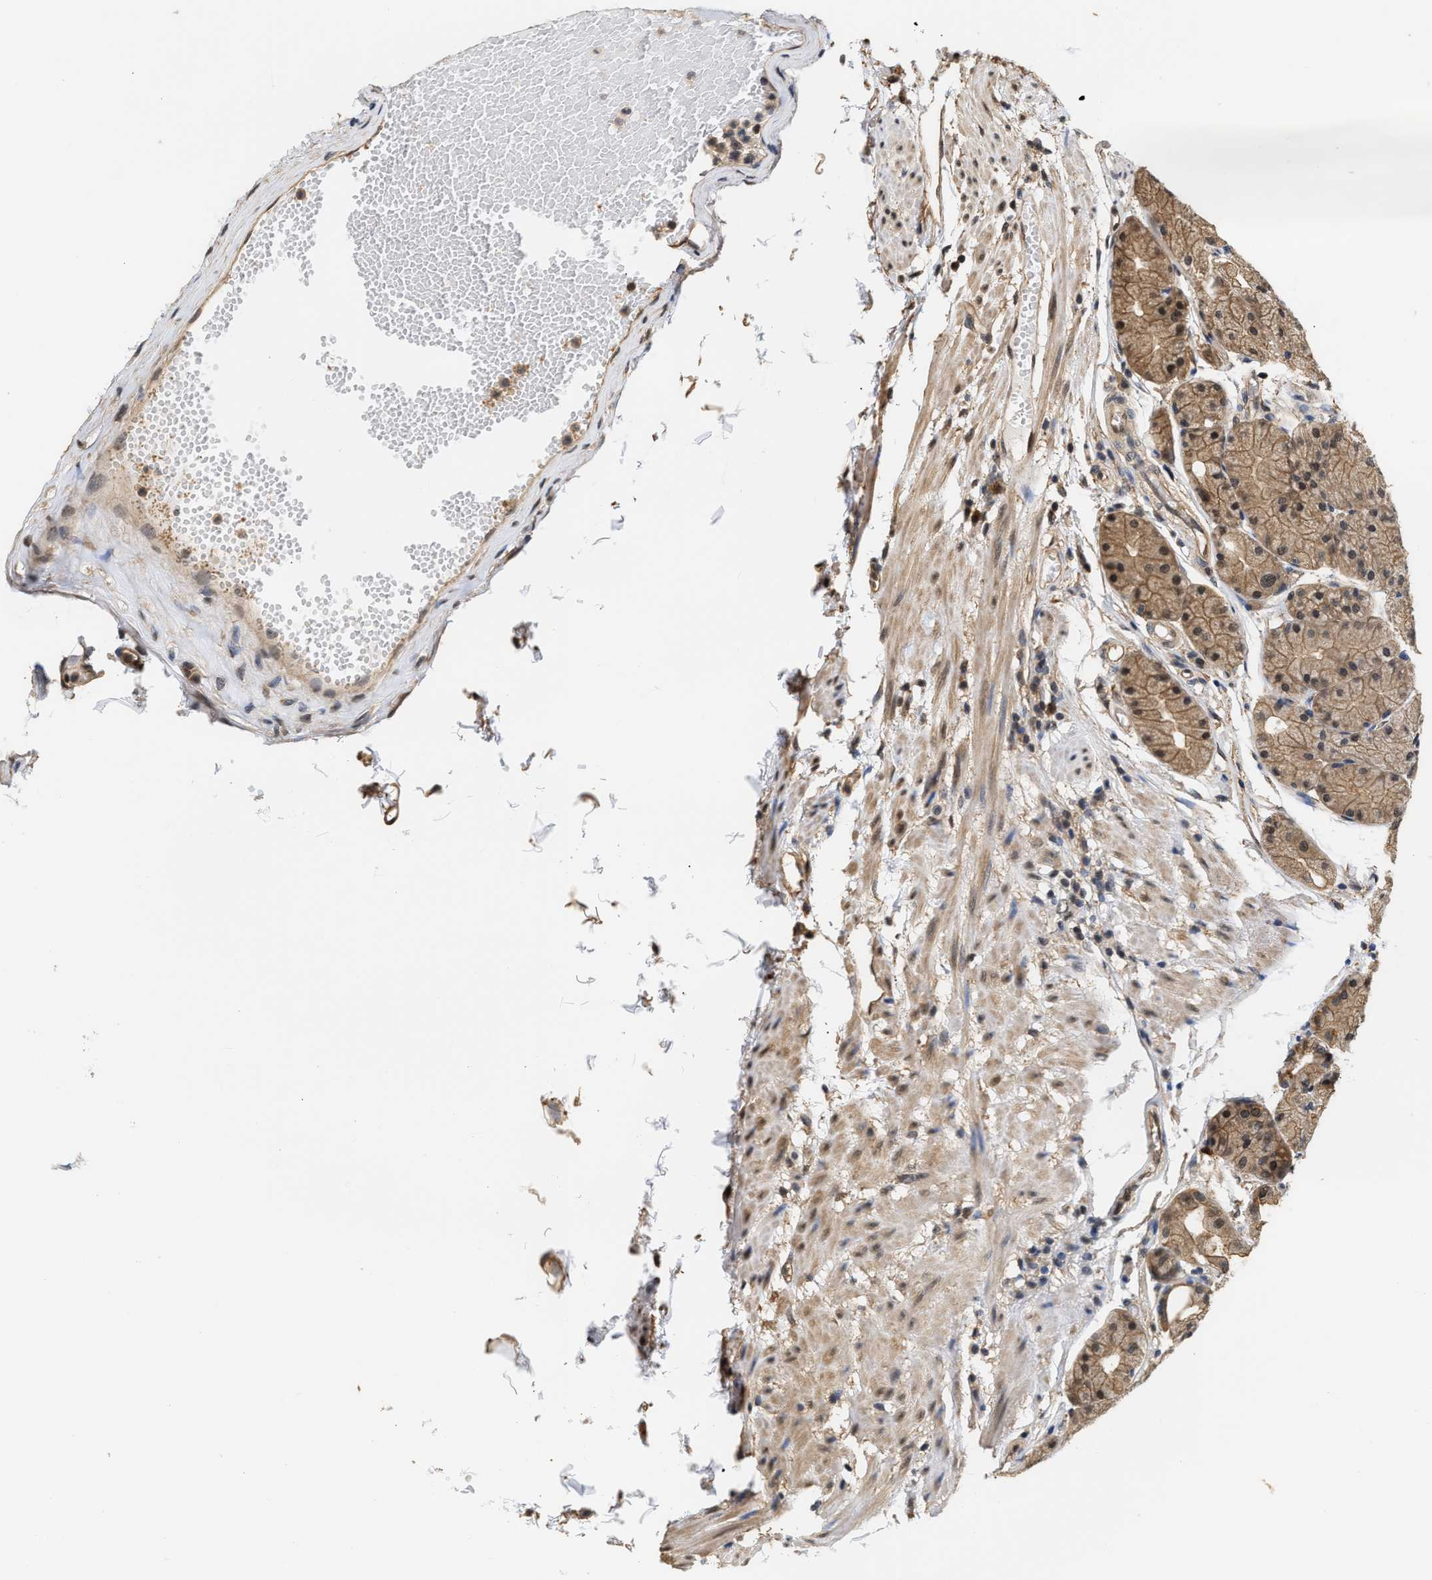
{"staining": {"intensity": "moderate", "quantity": ">75%", "location": "cytoplasmic/membranous,nuclear"}, "tissue": "stomach", "cell_type": "Glandular cells", "image_type": "normal", "snomed": [{"axis": "morphology", "description": "Normal tissue, NOS"}, {"axis": "topography", "description": "Stomach, upper"}], "caption": "IHC staining of normal stomach, which shows medium levels of moderate cytoplasmic/membranous,nuclear positivity in about >75% of glandular cells indicating moderate cytoplasmic/membranous,nuclear protein staining. The staining was performed using DAB (brown) for protein detection and nuclei were counterstained in hematoxylin (blue).", "gene": "SCAI", "patient": {"sex": "male", "age": 72}}